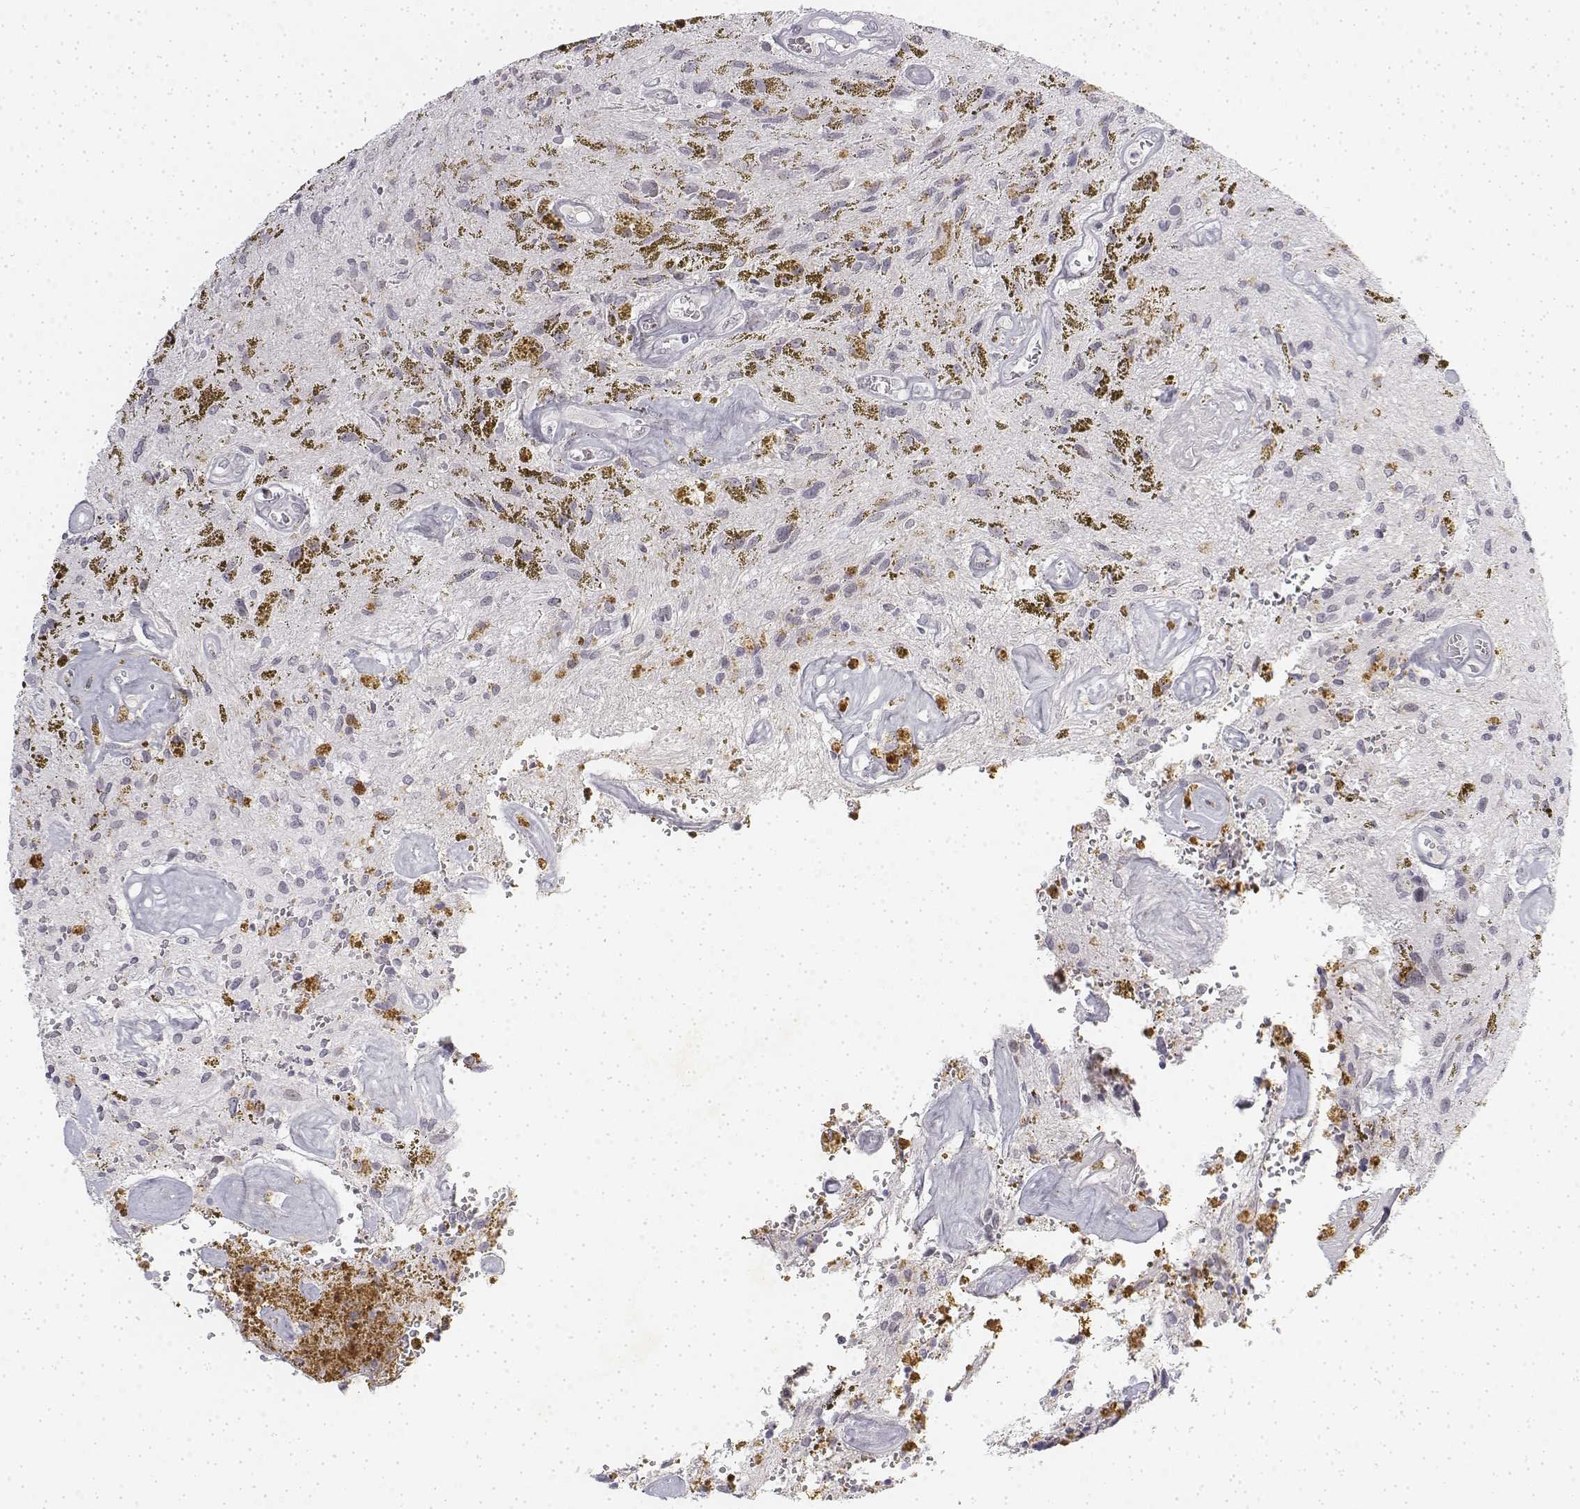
{"staining": {"intensity": "negative", "quantity": "none", "location": "none"}, "tissue": "glioma", "cell_type": "Tumor cells", "image_type": "cancer", "snomed": [{"axis": "morphology", "description": "Glioma, malignant, Low grade"}, {"axis": "topography", "description": "Cerebellum"}], "caption": "High magnification brightfield microscopy of malignant low-grade glioma stained with DAB (brown) and counterstained with hematoxylin (blue): tumor cells show no significant staining. Brightfield microscopy of immunohistochemistry stained with DAB (3,3'-diaminobenzidine) (brown) and hematoxylin (blue), captured at high magnification.", "gene": "KRT84", "patient": {"sex": "female", "age": 14}}